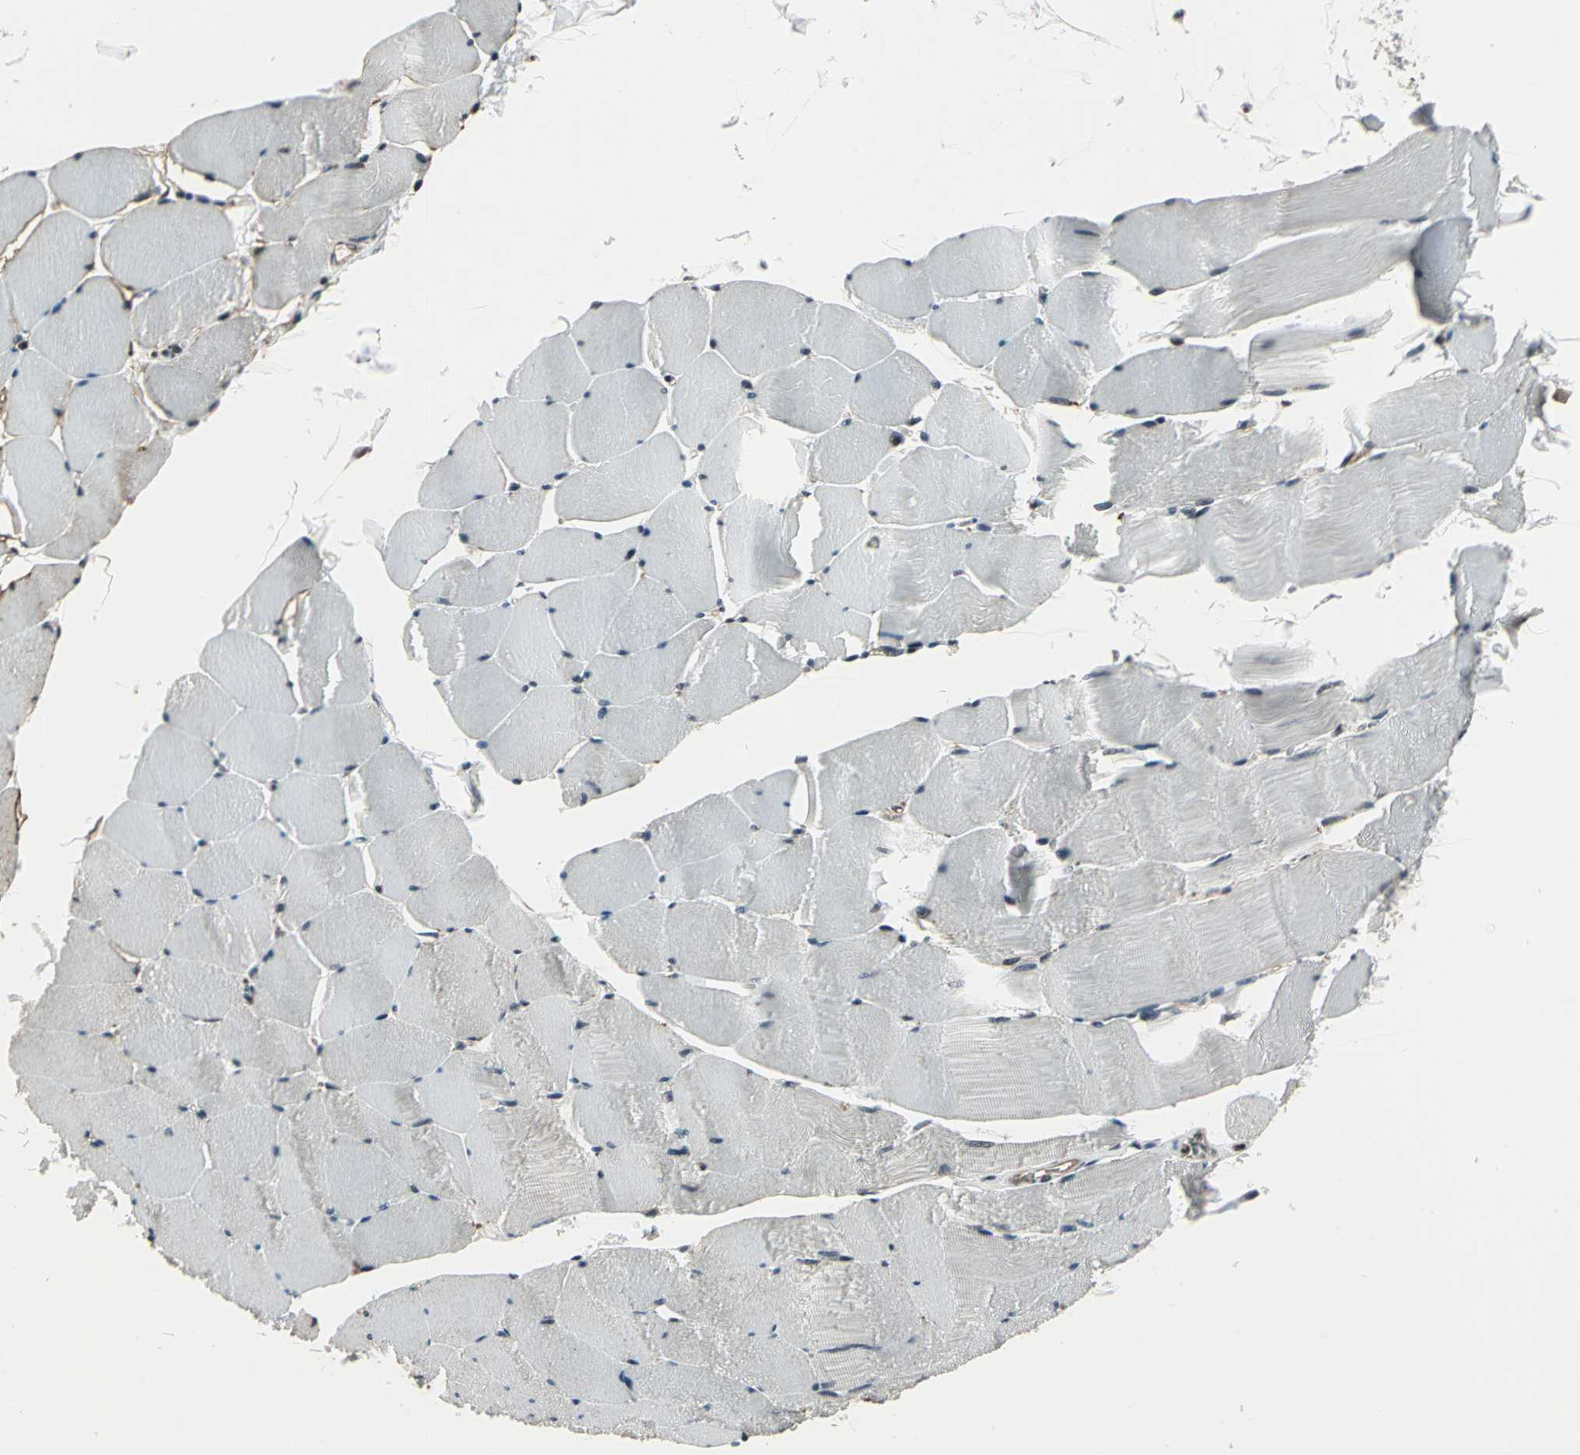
{"staining": {"intensity": "moderate", "quantity": "25%-75%", "location": "nuclear"}, "tissue": "skeletal muscle", "cell_type": "Myocytes", "image_type": "normal", "snomed": [{"axis": "morphology", "description": "Normal tissue, NOS"}, {"axis": "topography", "description": "Skeletal muscle"}], "caption": "This is an image of IHC staining of unremarkable skeletal muscle, which shows moderate staining in the nuclear of myocytes.", "gene": "NR2C2", "patient": {"sex": "male", "age": 62}}